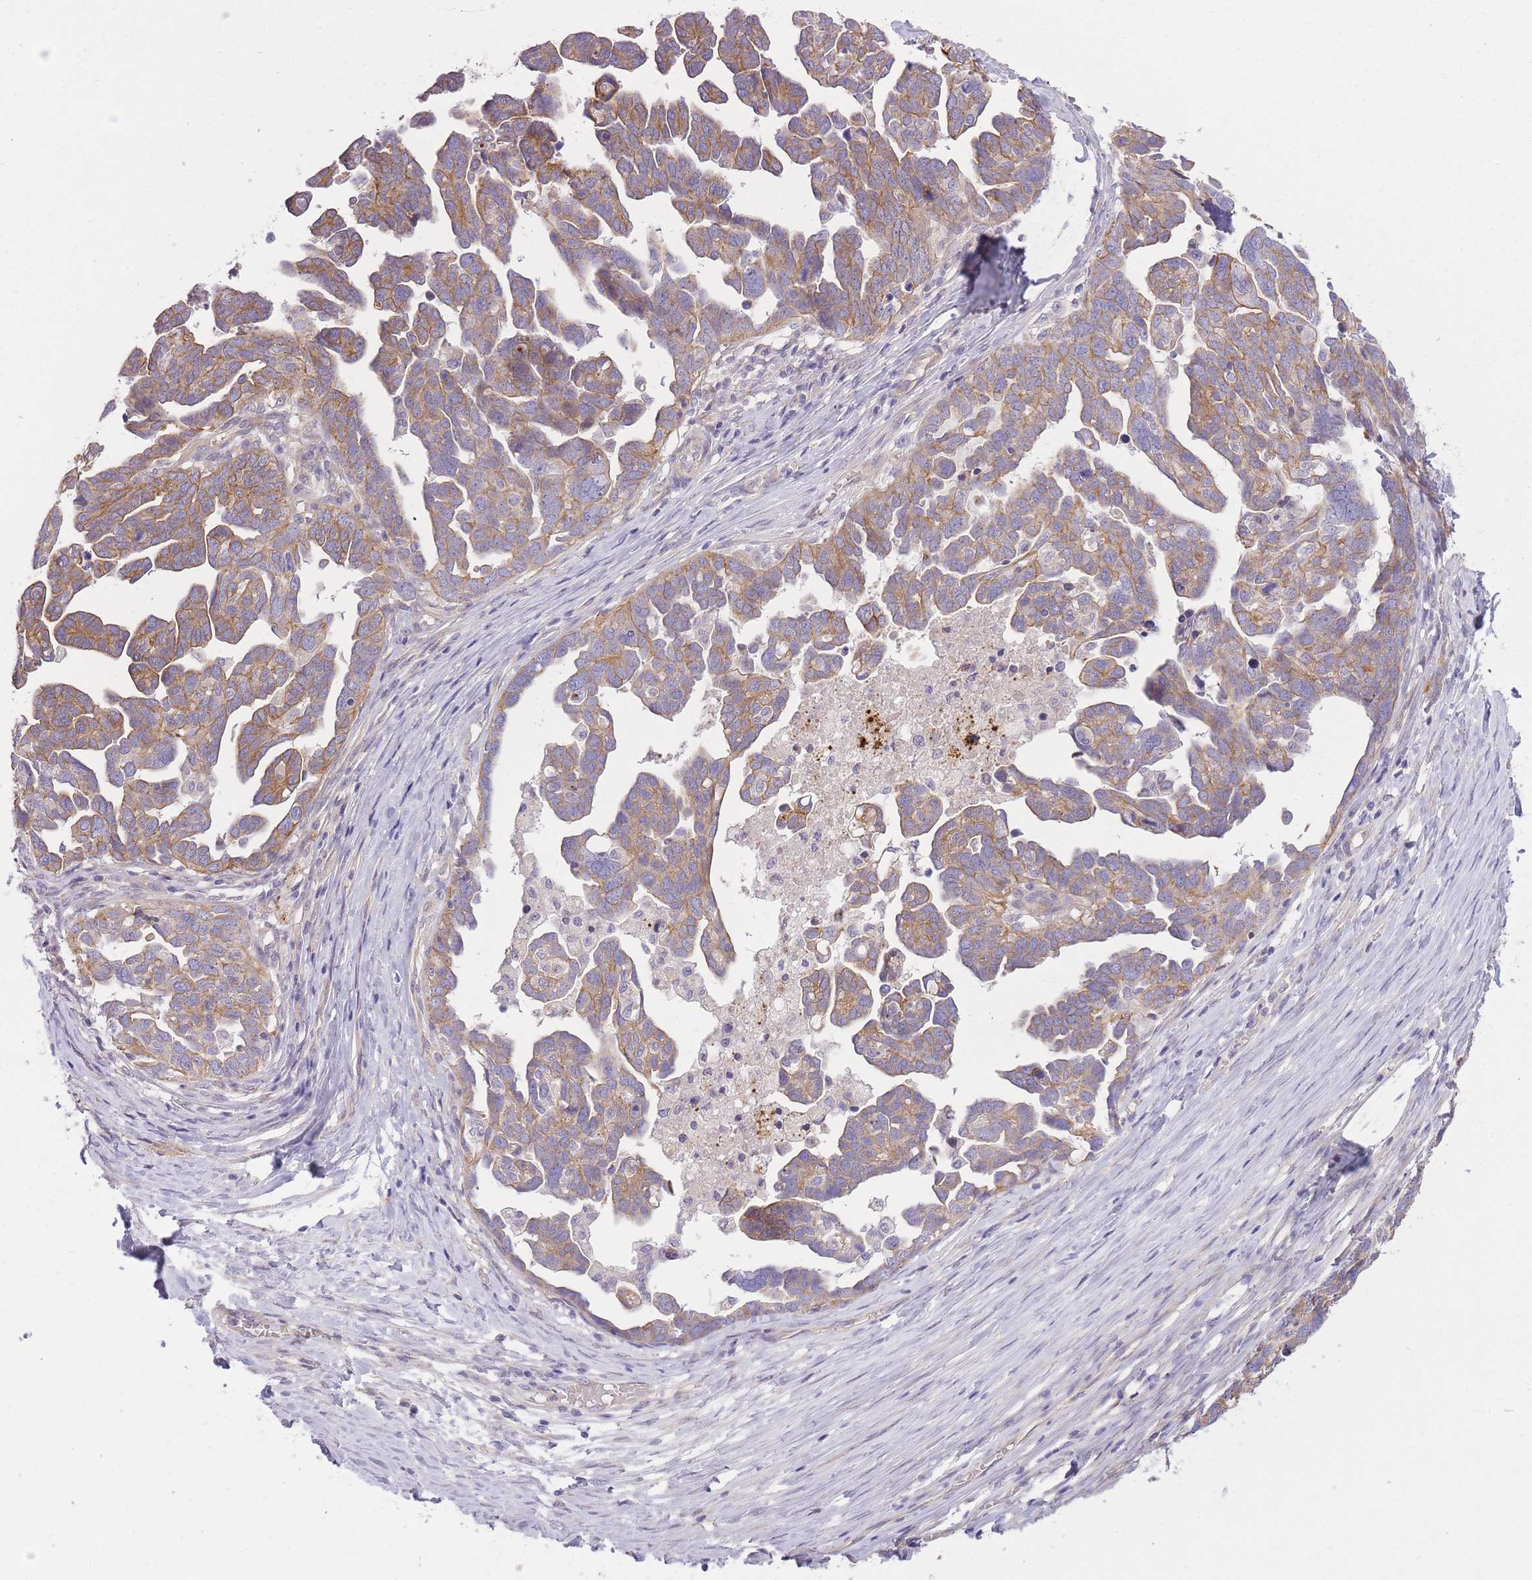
{"staining": {"intensity": "moderate", "quantity": ">75%", "location": "cytoplasmic/membranous"}, "tissue": "ovarian cancer", "cell_type": "Tumor cells", "image_type": "cancer", "snomed": [{"axis": "morphology", "description": "Cystadenocarcinoma, serous, NOS"}, {"axis": "topography", "description": "Ovary"}], "caption": "Human ovarian cancer (serous cystadenocarcinoma) stained for a protein (brown) demonstrates moderate cytoplasmic/membranous positive staining in approximately >75% of tumor cells.", "gene": "REV1", "patient": {"sex": "female", "age": 54}}